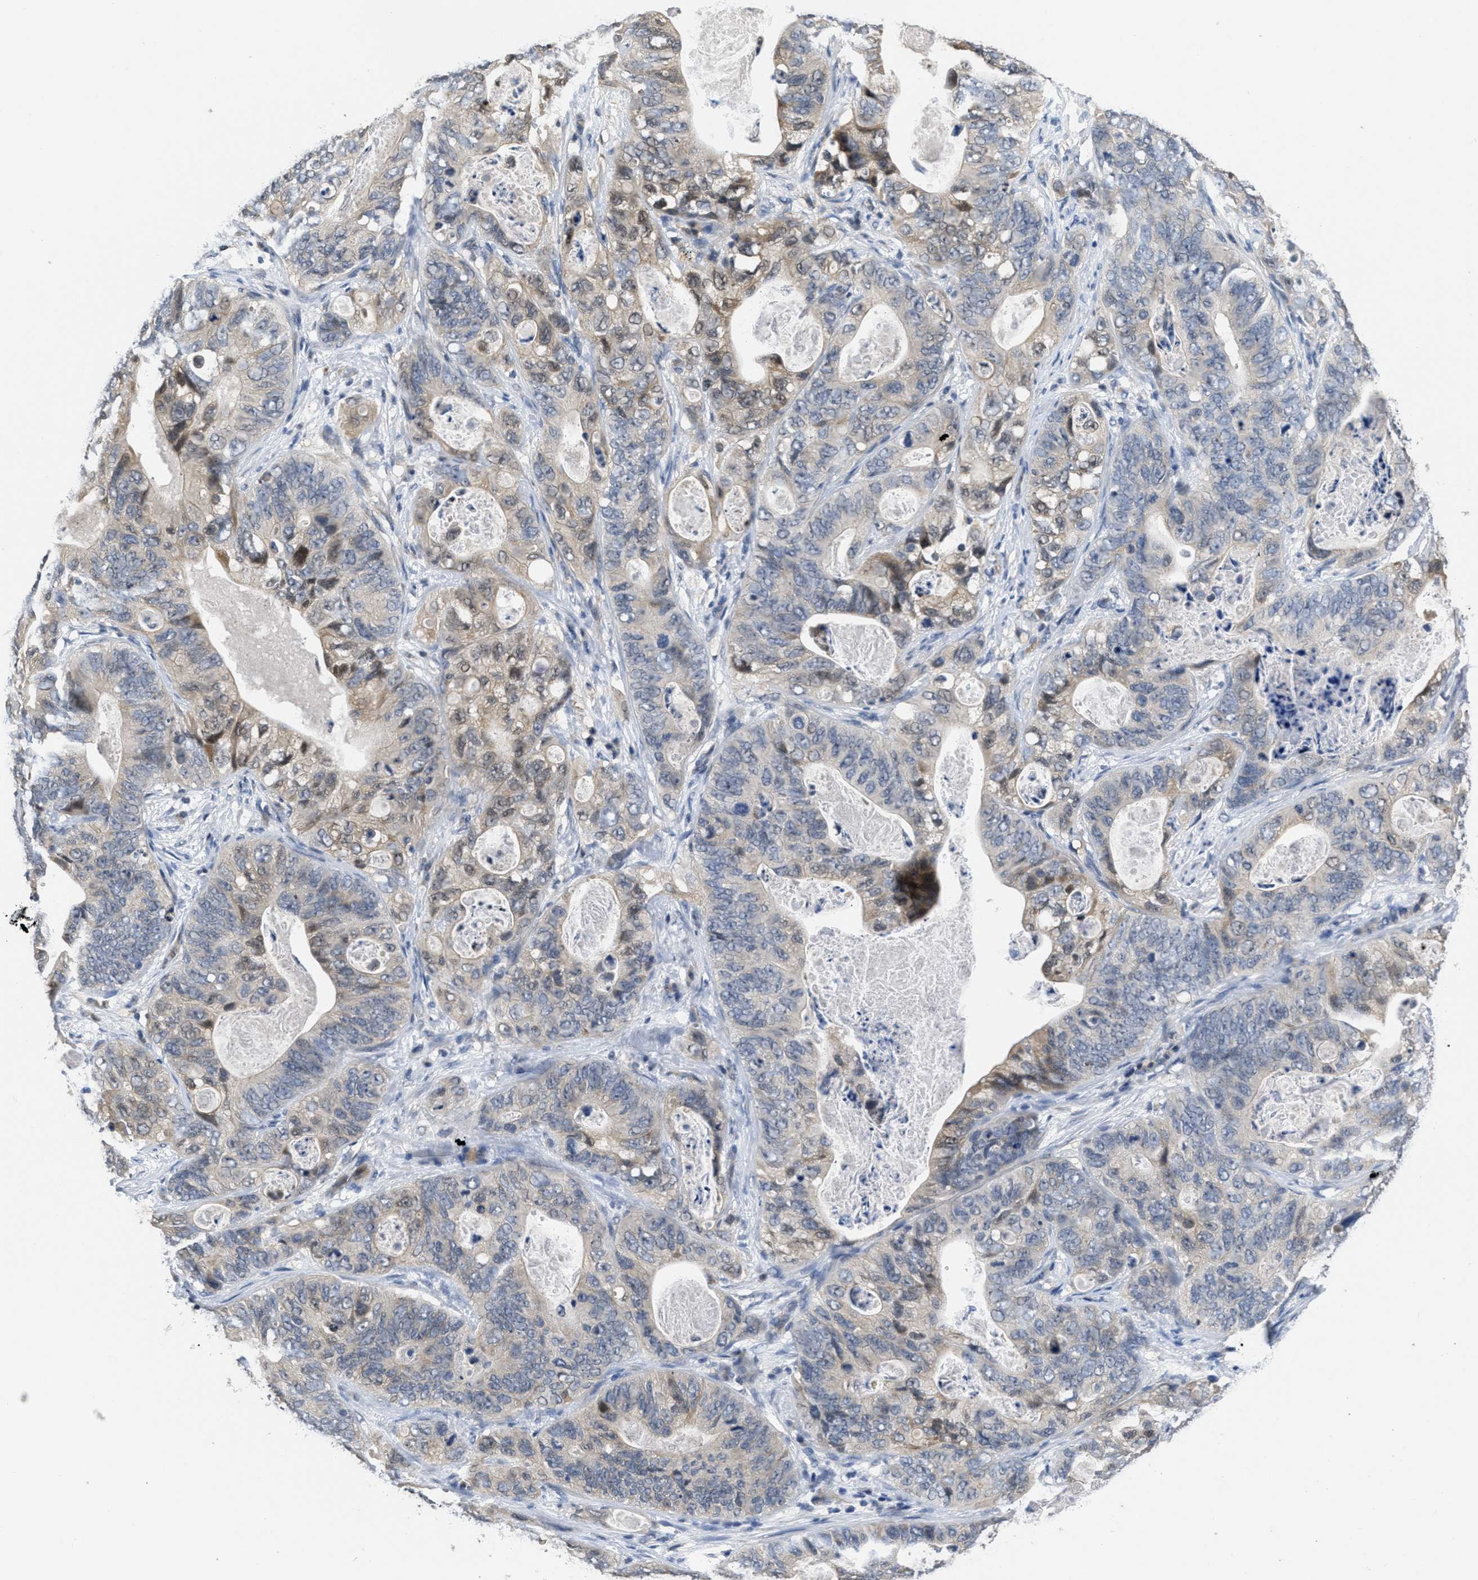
{"staining": {"intensity": "weak", "quantity": ">75%", "location": "cytoplasmic/membranous"}, "tissue": "stomach cancer", "cell_type": "Tumor cells", "image_type": "cancer", "snomed": [{"axis": "morphology", "description": "Adenocarcinoma, NOS"}, {"axis": "topography", "description": "Stomach"}], "caption": "Human stomach adenocarcinoma stained for a protein (brown) reveals weak cytoplasmic/membranous positive staining in approximately >75% of tumor cells.", "gene": "ANGPT1", "patient": {"sex": "female", "age": 89}}